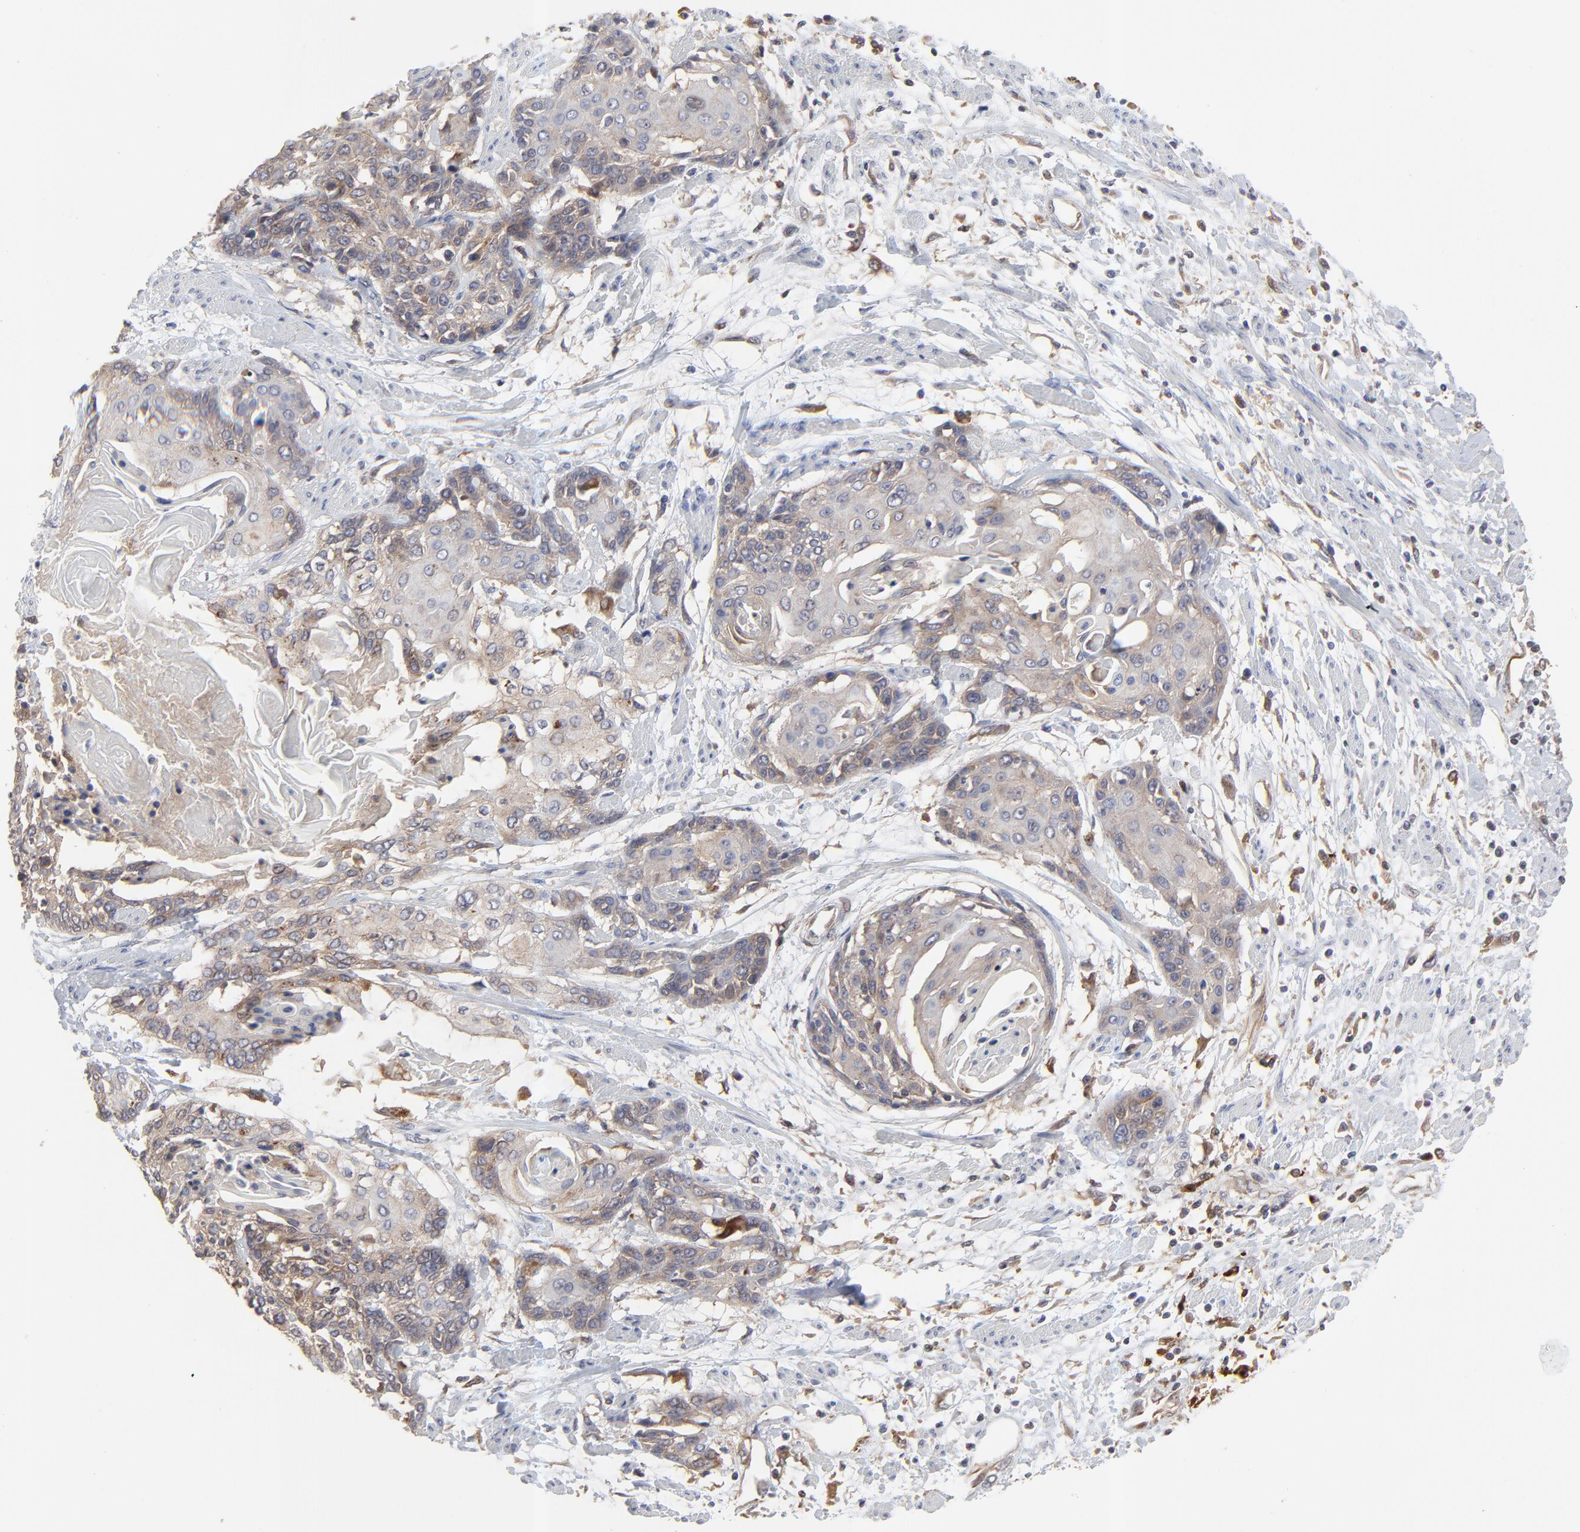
{"staining": {"intensity": "moderate", "quantity": ">75%", "location": "cytoplasmic/membranous"}, "tissue": "cervical cancer", "cell_type": "Tumor cells", "image_type": "cancer", "snomed": [{"axis": "morphology", "description": "Squamous cell carcinoma, NOS"}, {"axis": "topography", "description": "Cervix"}], "caption": "Cervical cancer (squamous cell carcinoma) tissue reveals moderate cytoplasmic/membranous positivity in approximately >75% of tumor cells", "gene": "RAB9A", "patient": {"sex": "female", "age": 57}}